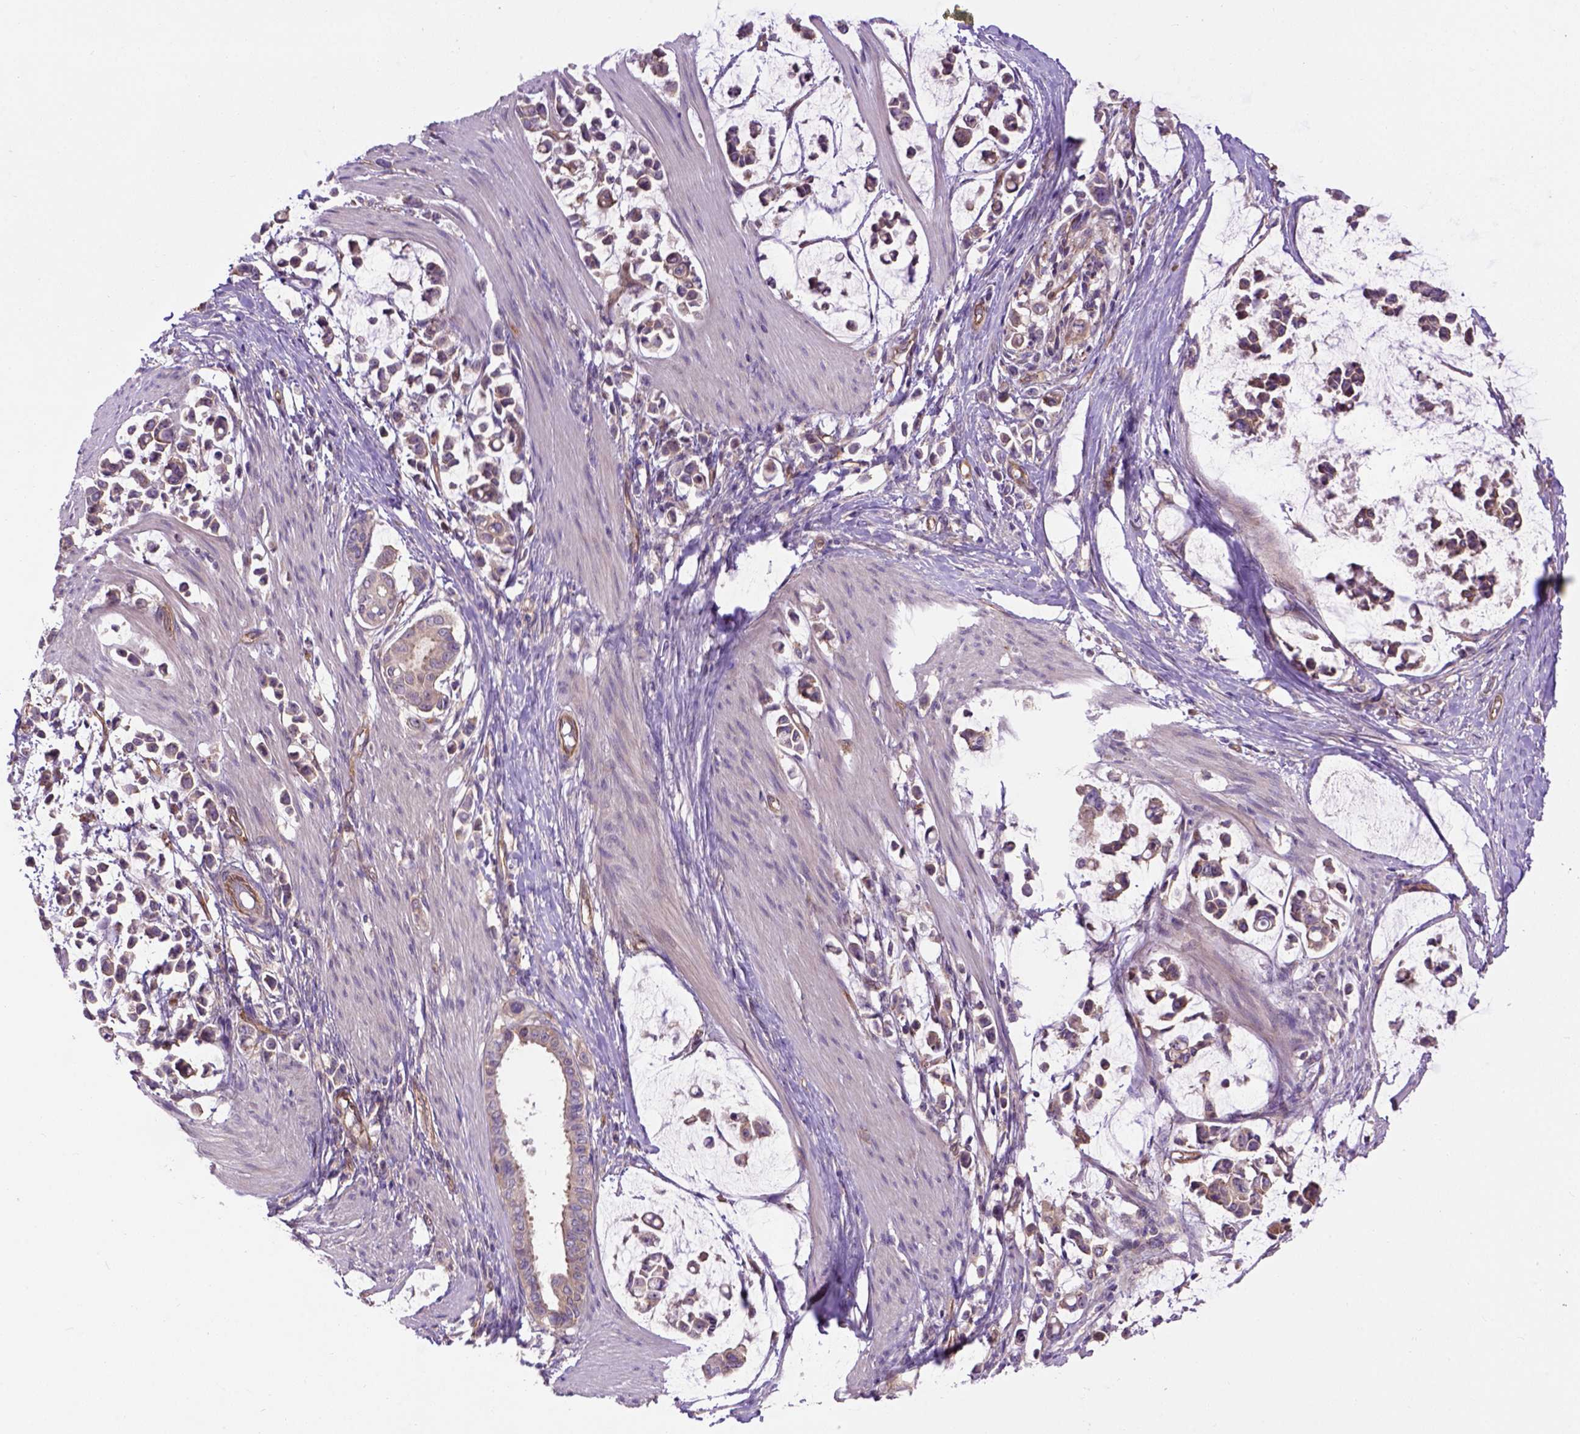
{"staining": {"intensity": "weak", "quantity": ">75%", "location": "cytoplasmic/membranous"}, "tissue": "stomach cancer", "cell_type": "Tumor cells", "image_type": "cancer", "snomed": [{"axis": "morphology", "description": "Adenocarcinoma, NOS"}, {"axis": "topography", "description": "Stomach"}], "caption": "Immunohistochemistry (IHC) staining of stomach cancer, which exhibits low levels of weak cytoplasmic/membranous staining in approximately >75% of tumor cells indicating weak cytoplasmic/membranous protein staining. The staining was performed using DAB (3,3'-diaminobenzidine) (brown) for protein detection and nuclei were counterstained in hematoxylin (blue).", "gene": "CASKIN2", "patient": {"sex": "male", "age": 82}}